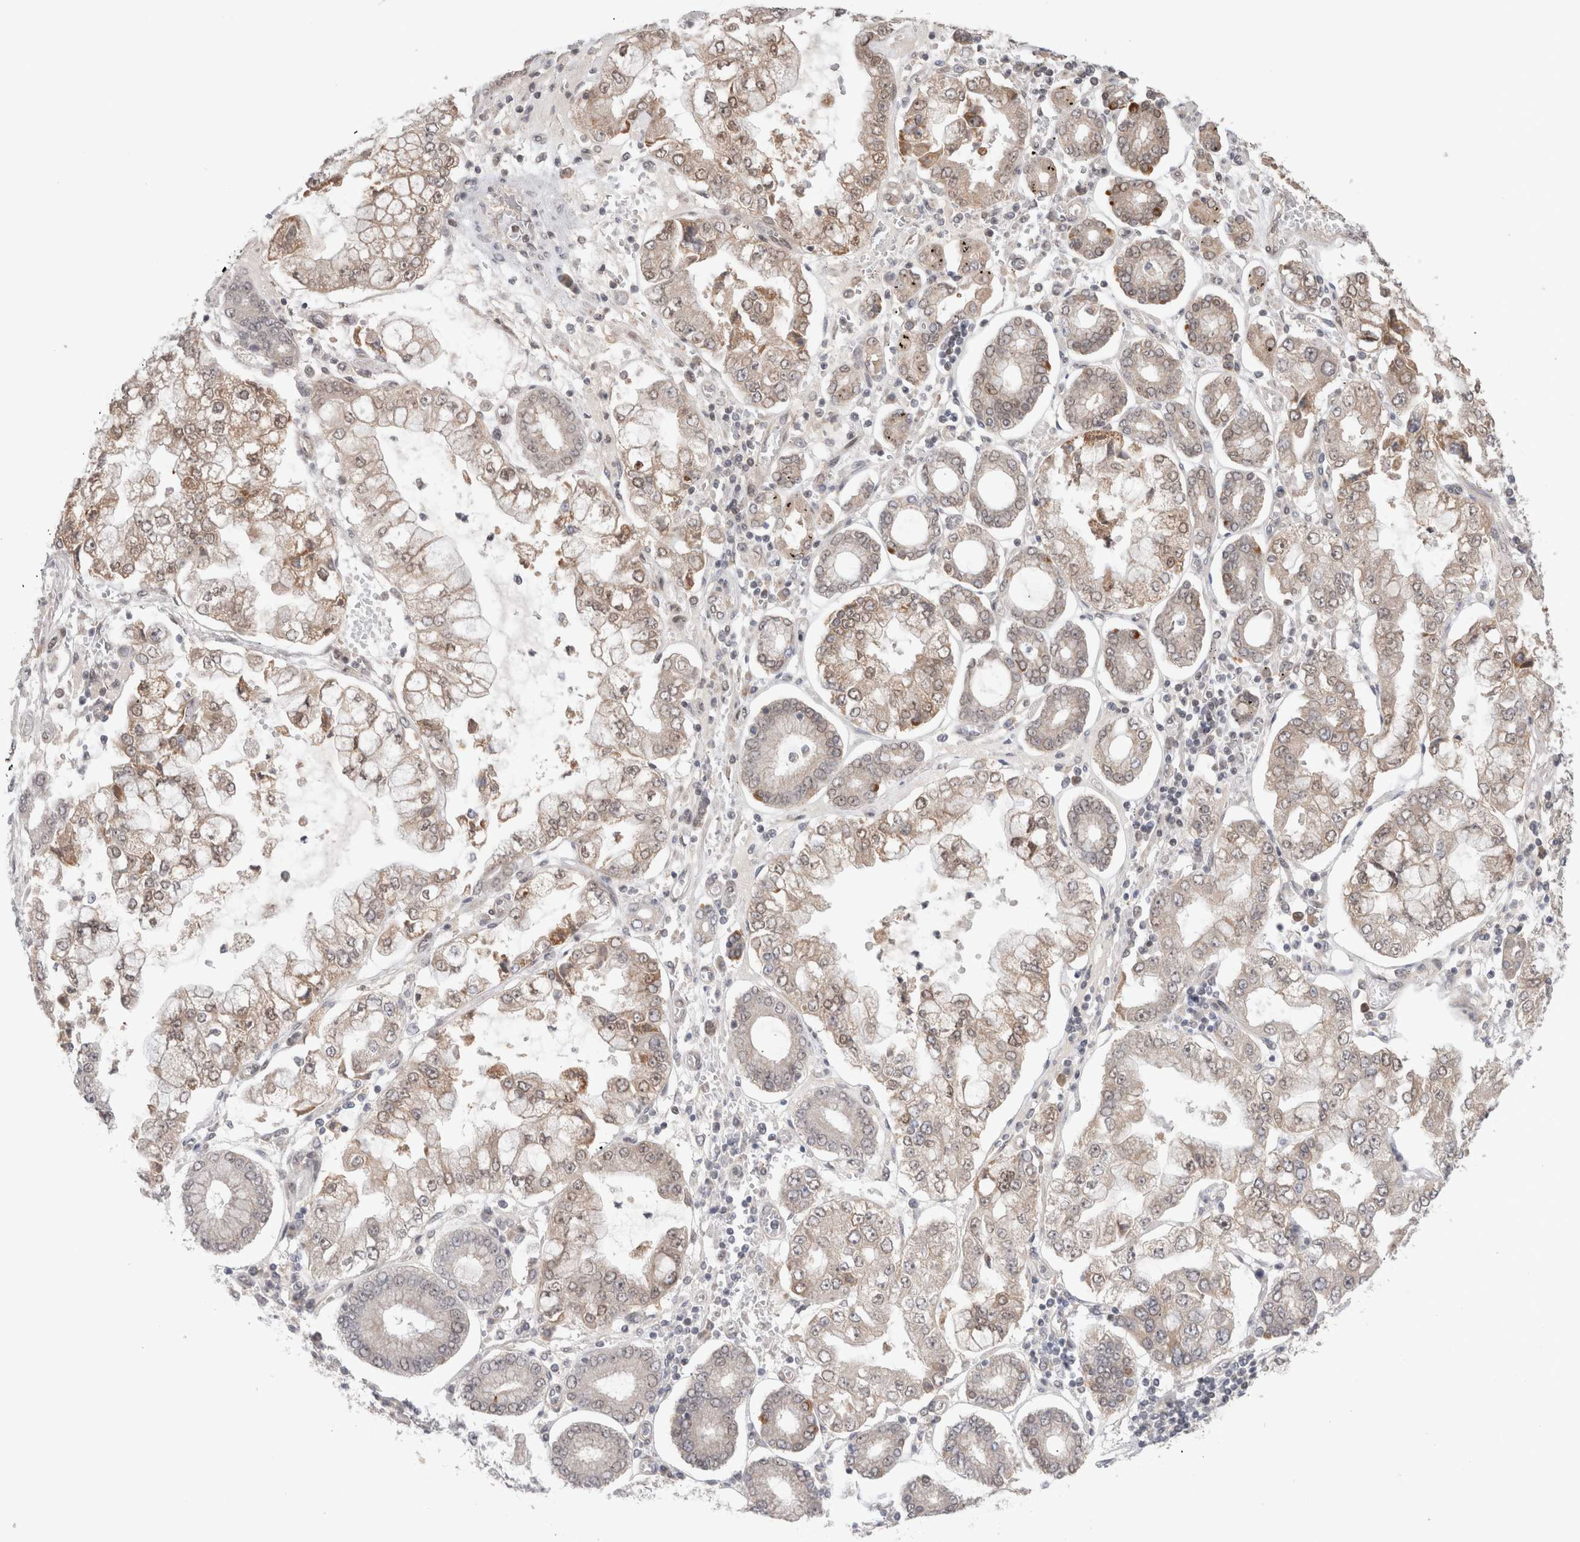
{"staining": {"intensity": "moderate", "quantity": ">75%", "location": "cytoplasmic/membranous"}, "tissue": "stomach cancer", "cell_type": "Tumor cells", "image_type": "cancer", "snomed": [{"axis": "morphology", "description": "Adenocarcinoma, NOS"}, {"axis": "topography", "description": "Stomach"}], "caption": "Tumor cells demonstrate medium levels of moderate cytoplasmic/membranous expression in approximately >75% of cells in human adenocarcinoma (stomach). Immunohistochemistry stains the protein in brown and the nuclei are stained blue.", "gene": "SYDE2", "patient": {"sex": "male", "age": 76}}